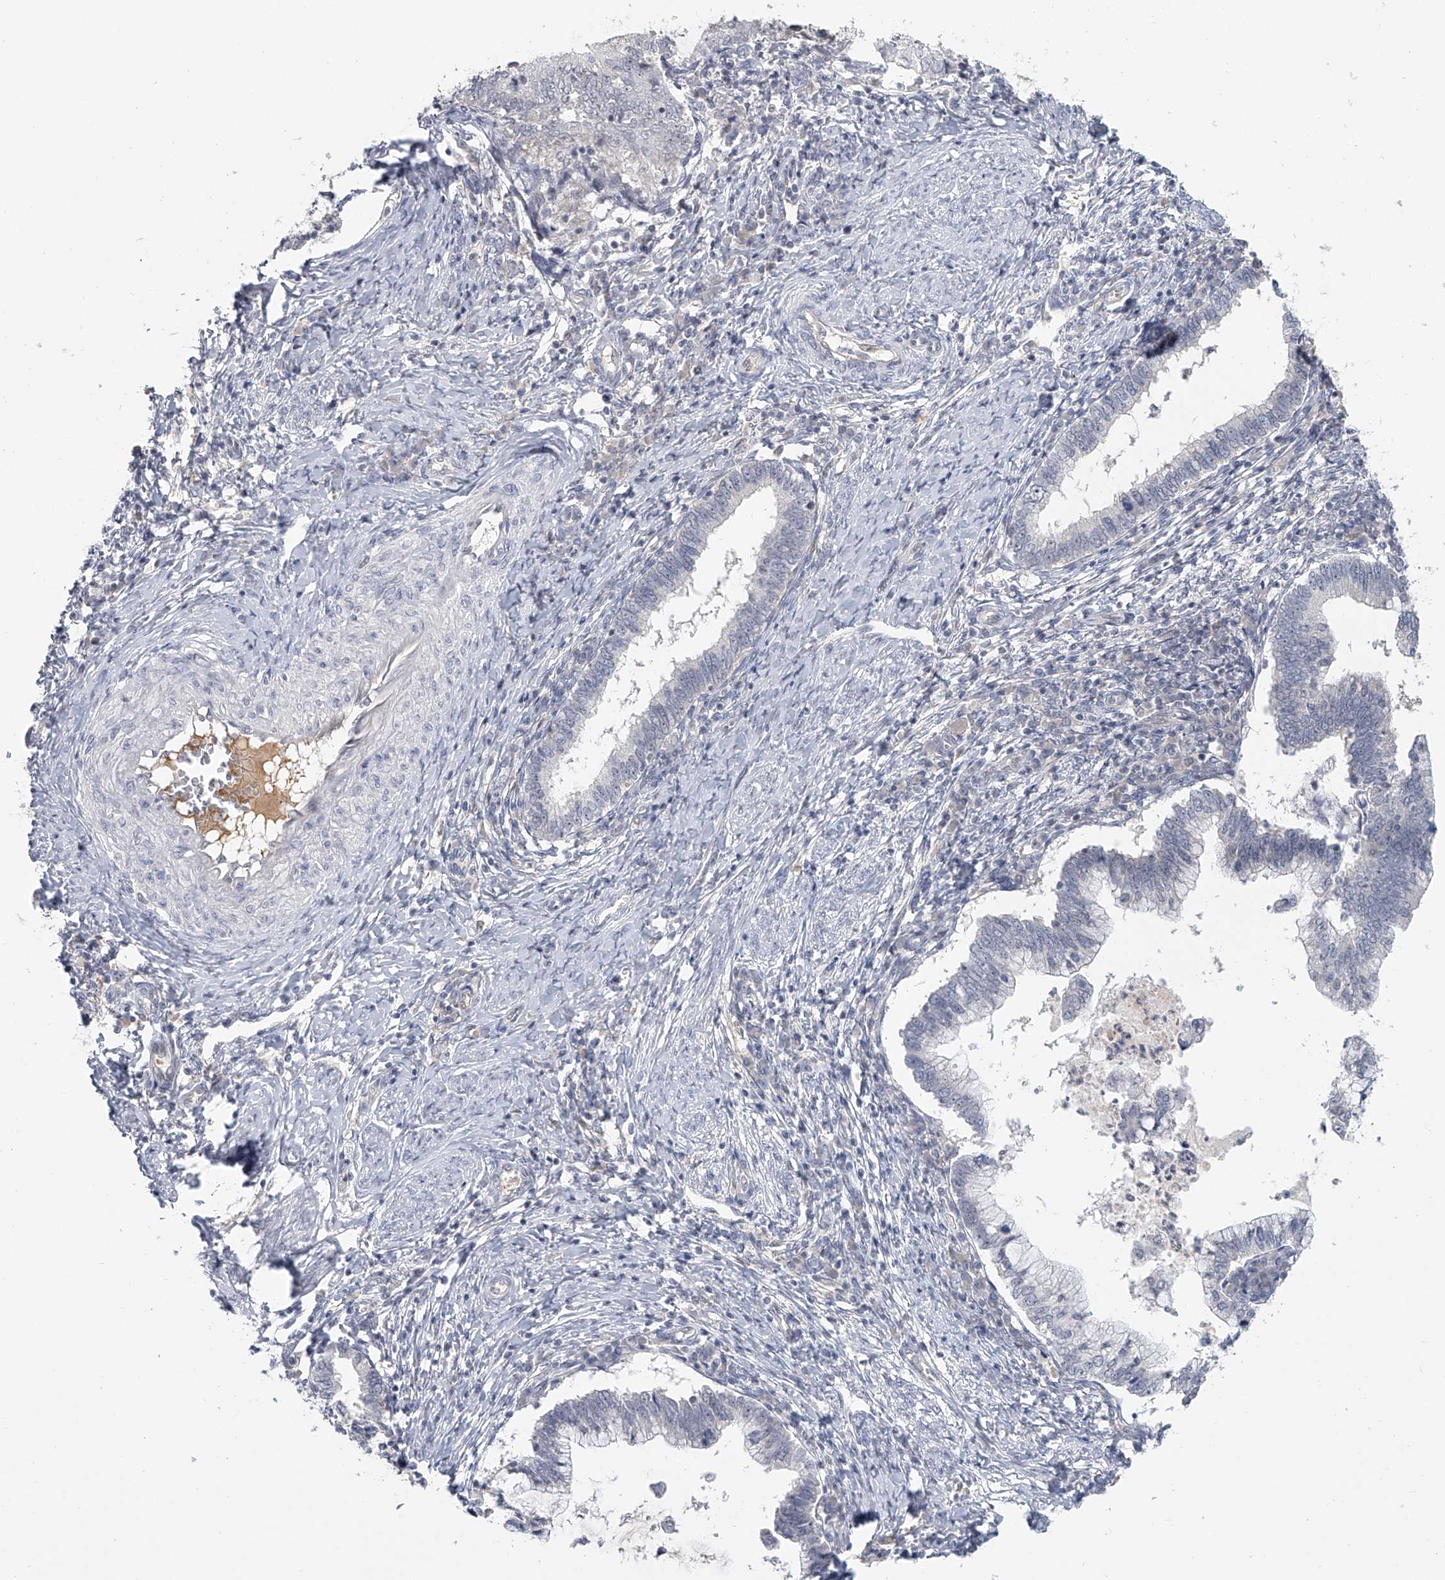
{"staining": {"intensity": "negative", "quantity": "none", "location": "none"}, "tissue": "cervical cancer", "cell_type": "Tumor cells", "image_type": "cancer", "snomed": [{"axis": "morphology", "description": "Adenocarcinoma, NOS"}, {"axis": "topography", "description": "Cervix"}], "caption": "This is an immunohistochemistry (IHC) photomicrograph of human cervical cancer (adenocarcinoma). There is no positivity in tumor cells.", "gene": "DDX43", "patient": {"sex": "female", "age": 36}}